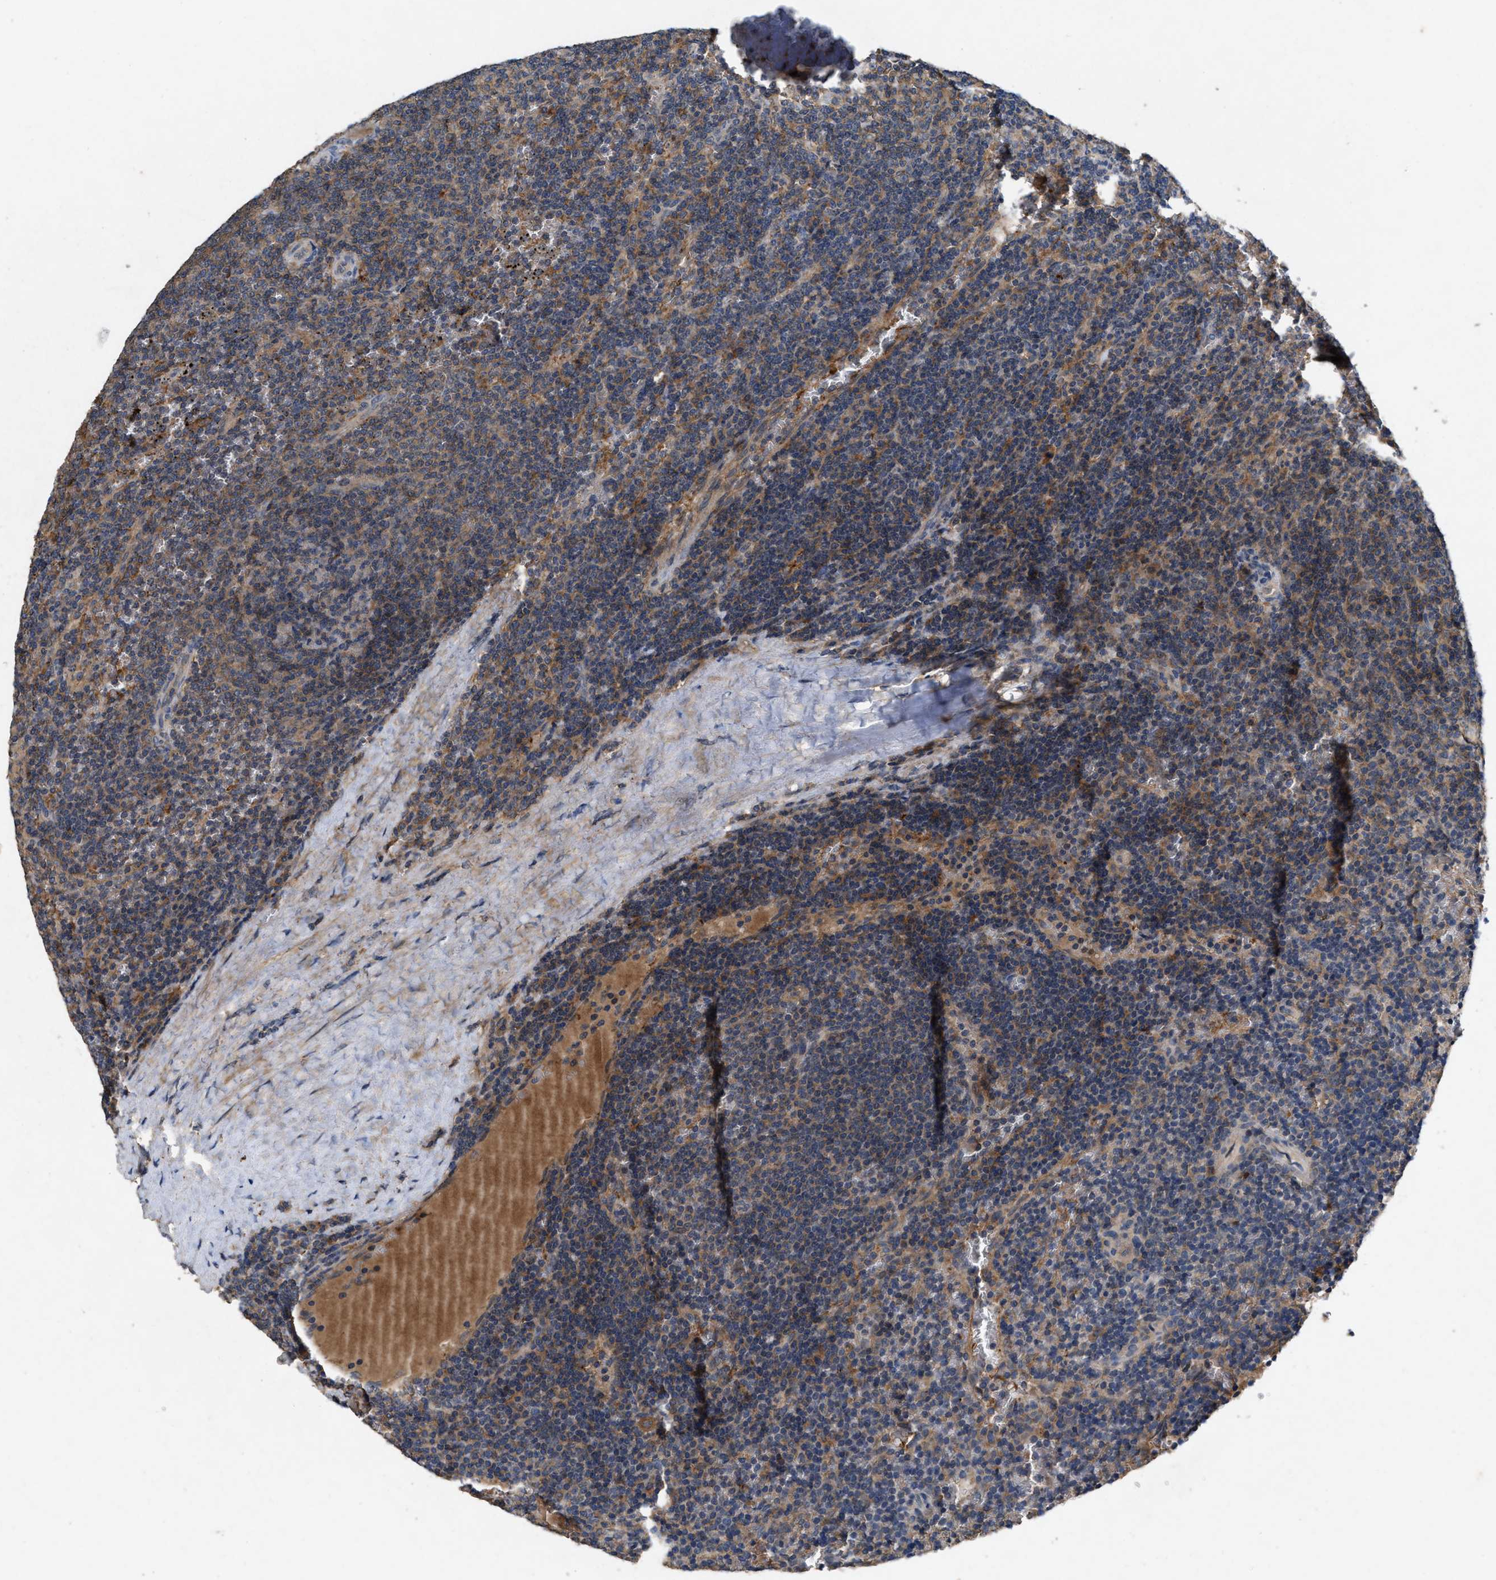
{"staining": {"intensity": "moderate", "quantity": ">75%", "location": "cytoplasmic/membranous"}, "tissue": "lymphoma", "cell_type": "Tumor cells", "image_type": "cancer", "snomed": [{"axis": "morphology", "description": "Malignant lymphoma, non-Hodgkin's type, Low grade"}, {"axis": "topography", "description": "Spleen"}], "caption": "This image exhibits malignant lymphoma, non-Hodgkin's type (low-grade) stained with IHC to label a protein in brown. The cytoplasmic/membranous of tumor cells show moderate positivity for the protein. Nuclei are counter-stained blue.", "gene": "LPAR2", "patient": {"sex": "female", "age": 50}}